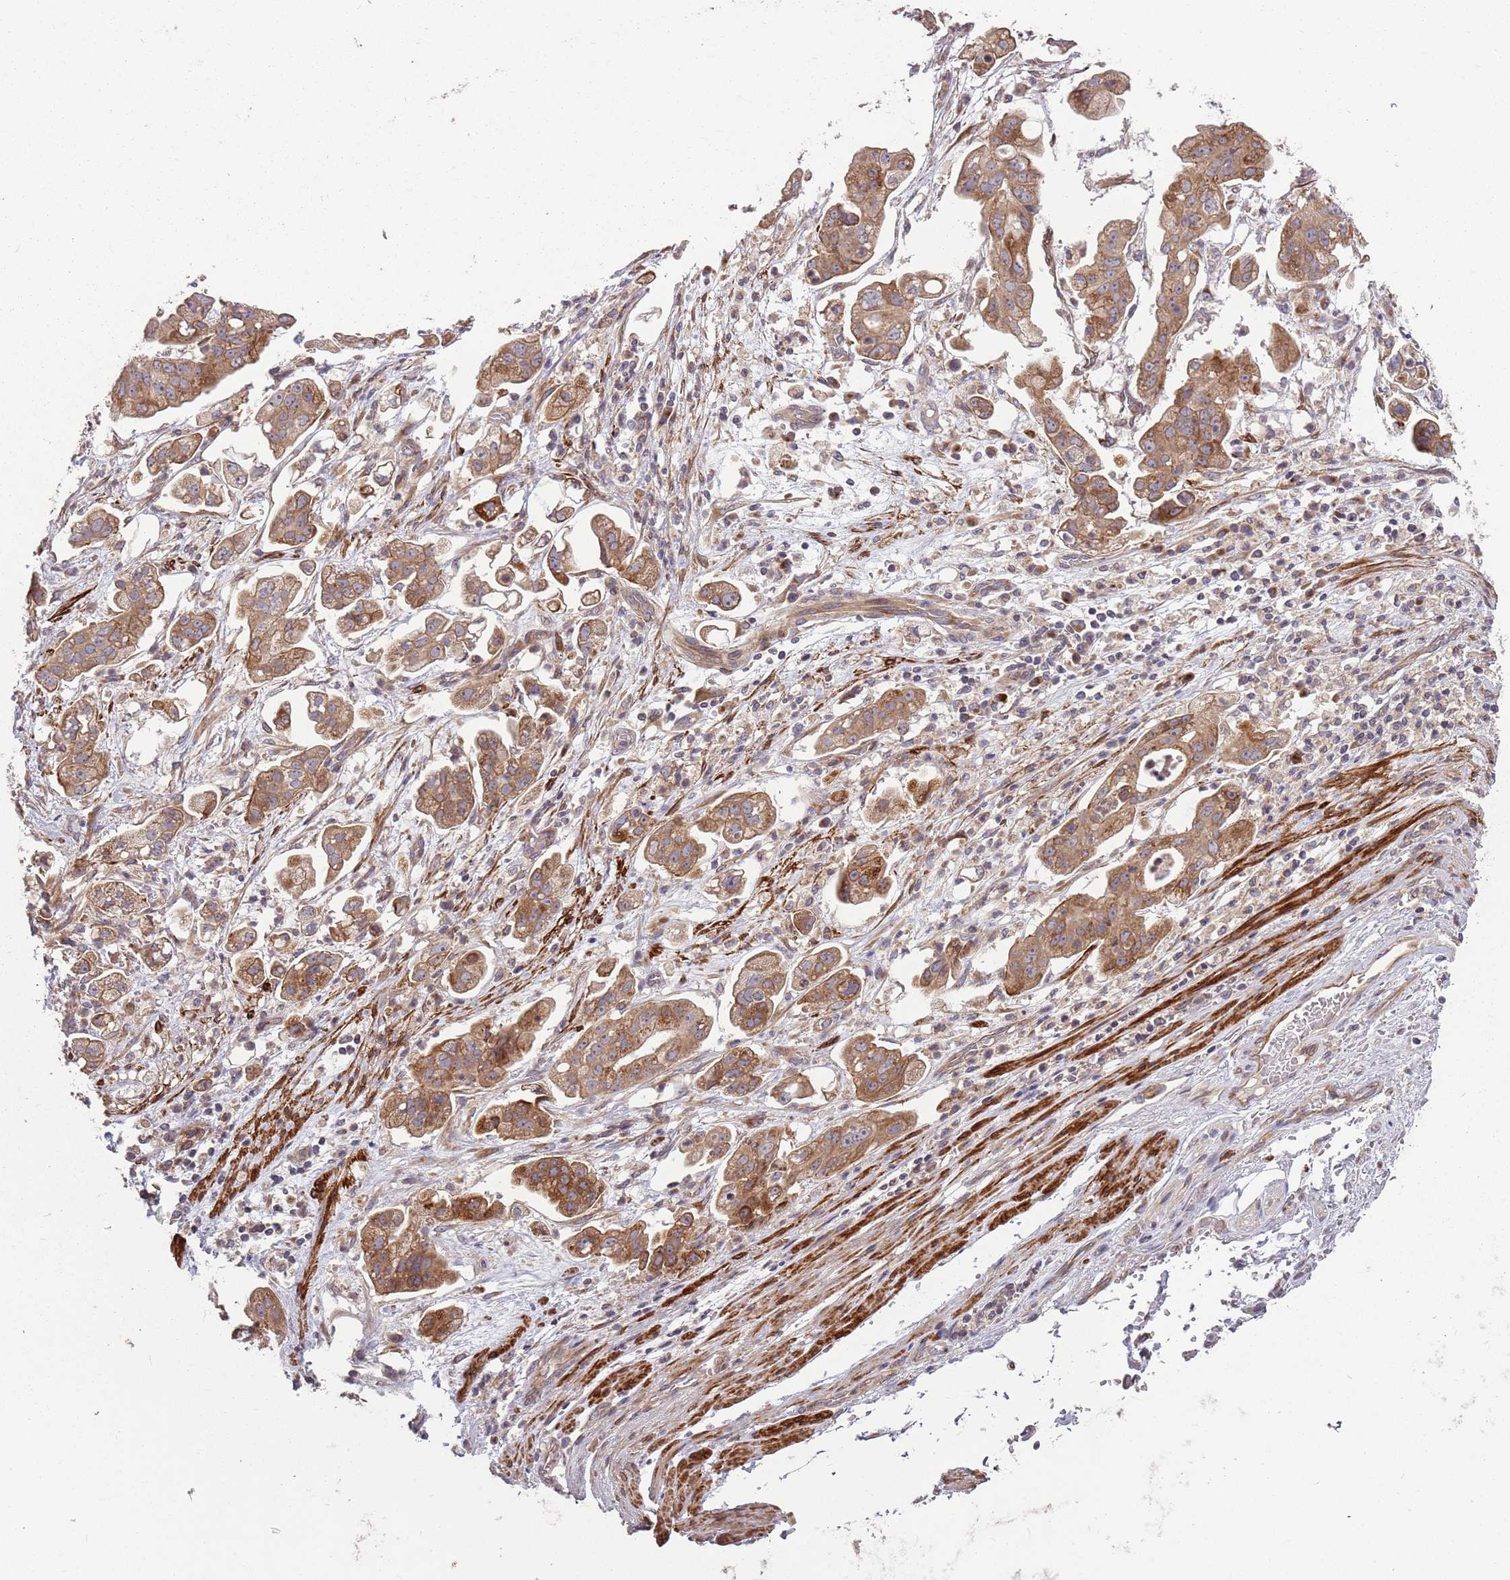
{"staining": {"intensity": "moderate", "quantity": ">75%", "location": "cytoplasmic/membranous"}, "tissue": "stomach cancer", "cell_type": "Tumor cells", "image_type": "cancer", "snomed": [{"axis": "morphology", "description": "Adenocarcinoma, NOS"}, {"axis": "topography", "description": "Stomach"}], "caption": "Immunohistochemical staining of adenocarcinoma (stomach) shows medium levels of moderate cytoplasmic/membranous expression in approximately >75% of tumor cells.", "gene": "PLD6", "patient": {"sex": "male", "age": 62}}